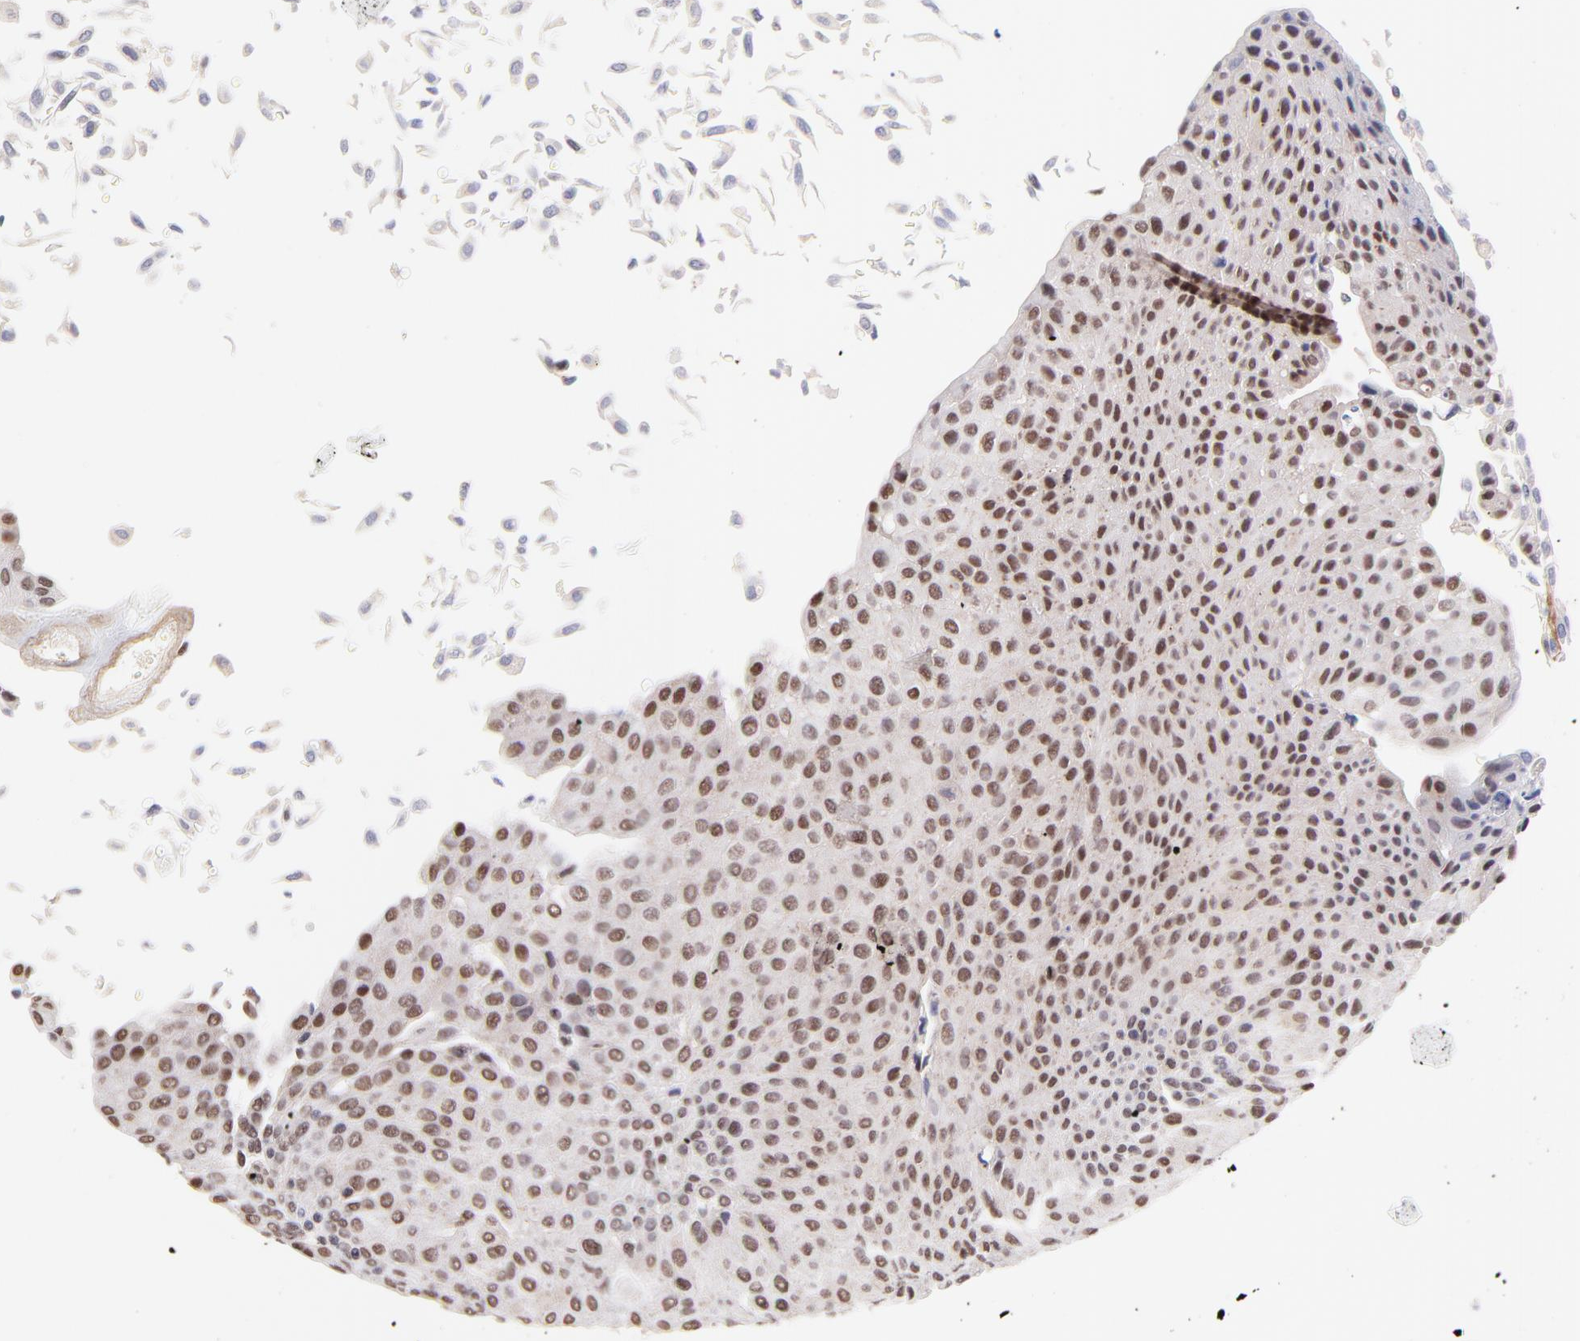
{"staining": {"intensity": "weak", "quantity": "25%-75%", "location": "nuclear"}, "tissue": "urothelial cancer", "cell_type": "Tumor cells", "image_type": "cancer", "snomed": [{"axis": "morphology", "description": "Urothelial carcinoma, Low grade"}, {"axis": "topography", "description": "Urinary bladder"}], "caption": "Weak nuclear expression for a protein is seen in about 25%-75% of tumor cells of low-grade urothelial carcinoma using IHC.", "gene": "MED12", "patient": {"sex": "male", "age": 64}}